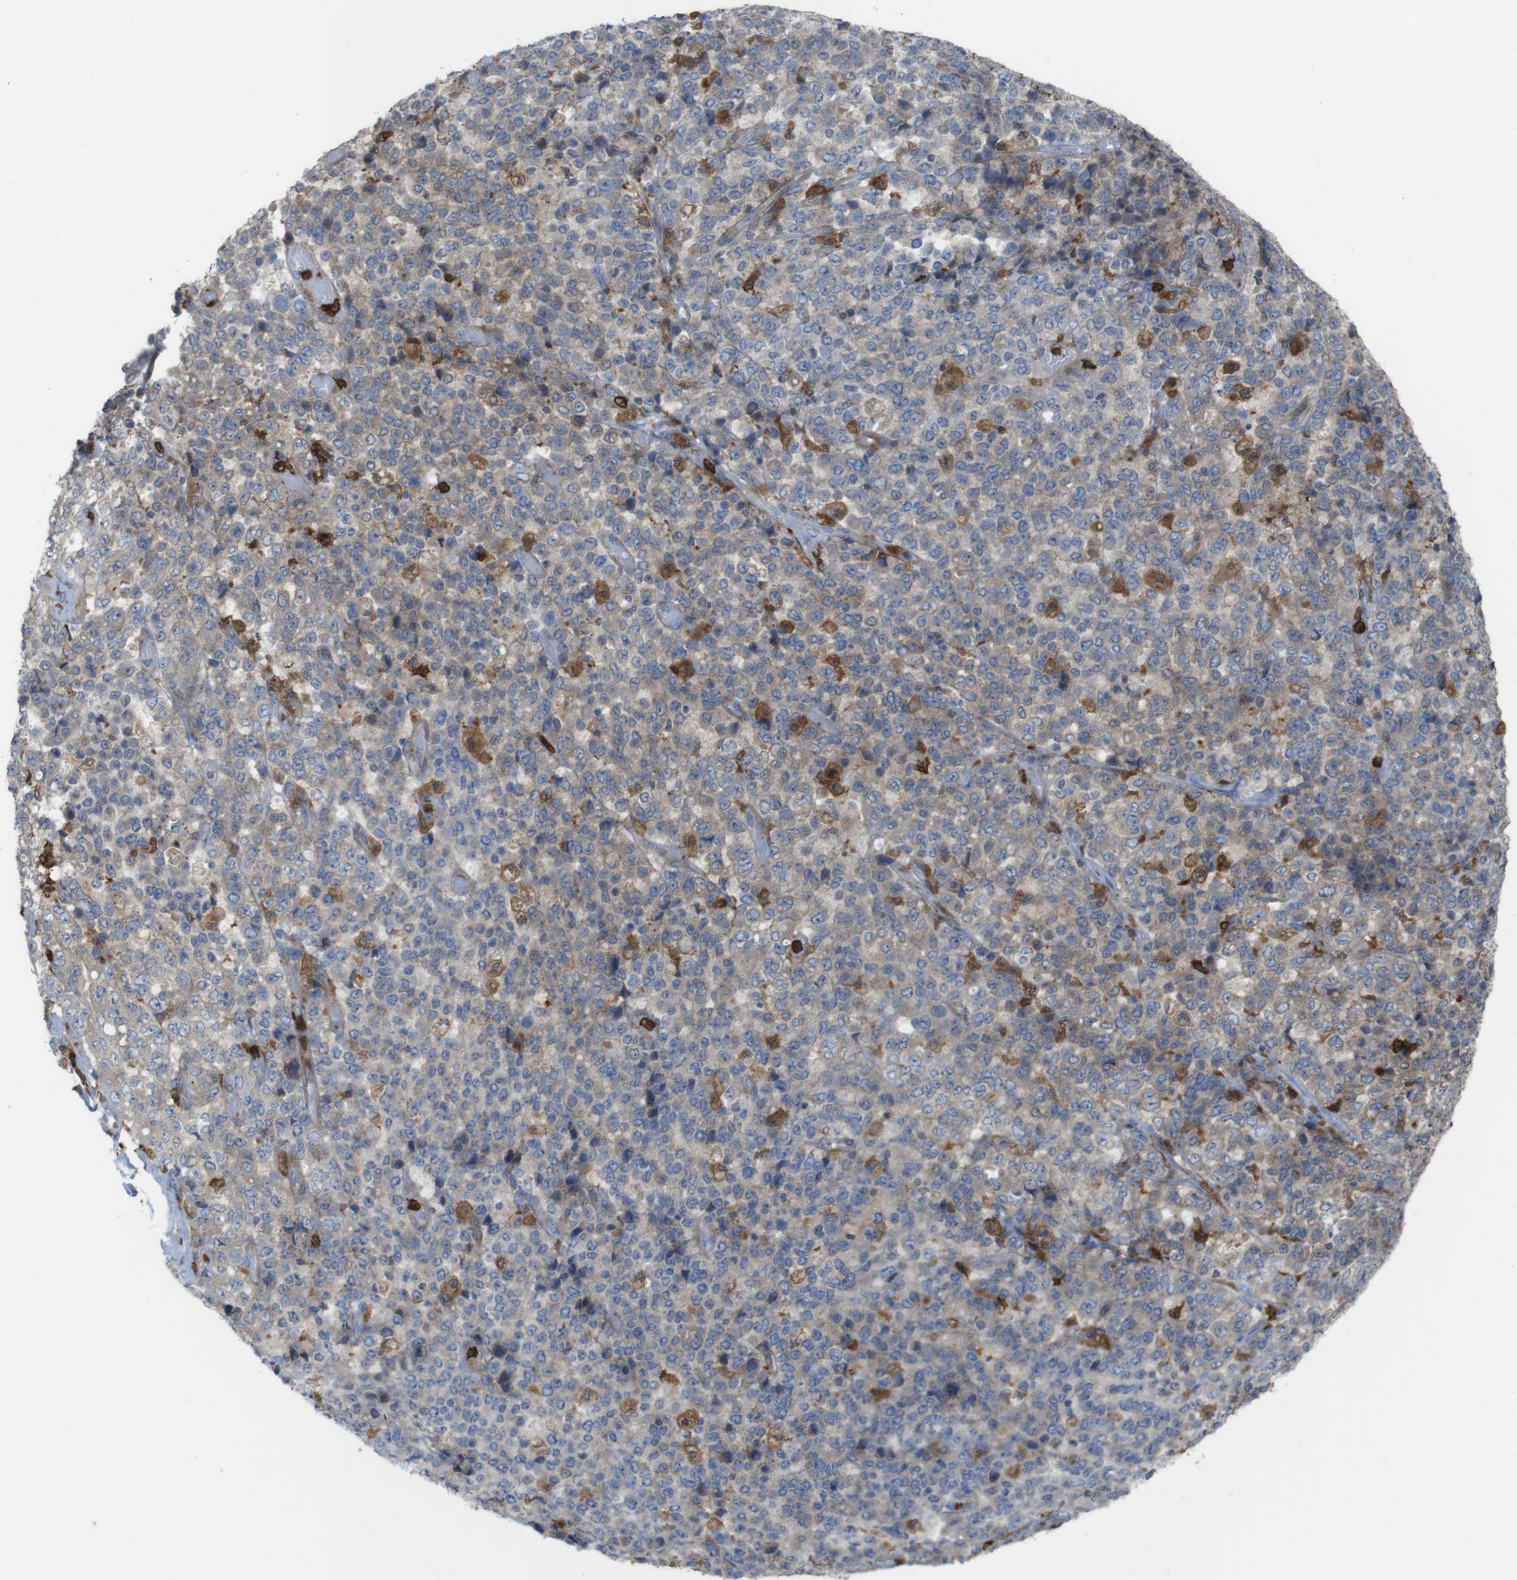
{"staining": {"intensity": "moderate", "quantity": ">75%", "location": "cytoplasmic/membranous"}, "tissue": "stomach cancer", "cell_type": "Tumor cells", "image_type": "cancer", "snomed": [{"axis": "morphology", "description": "Adenocarcinoma, NOS"}, {"axis": "topography", "description": "Stomach"}], "caption": "Protein staining of stomach cancer (adenocarcinoma) tissue shows moderate cytoplasmic/membranous staining in approximately >75% of tumor cells. The protein is stained brown, and the nuclei are stained in blue (DAB IHC with brightfield microscopy, high magnification).", "gene": "PRKCD", "patient": {"sex": "female", "age": 73}}